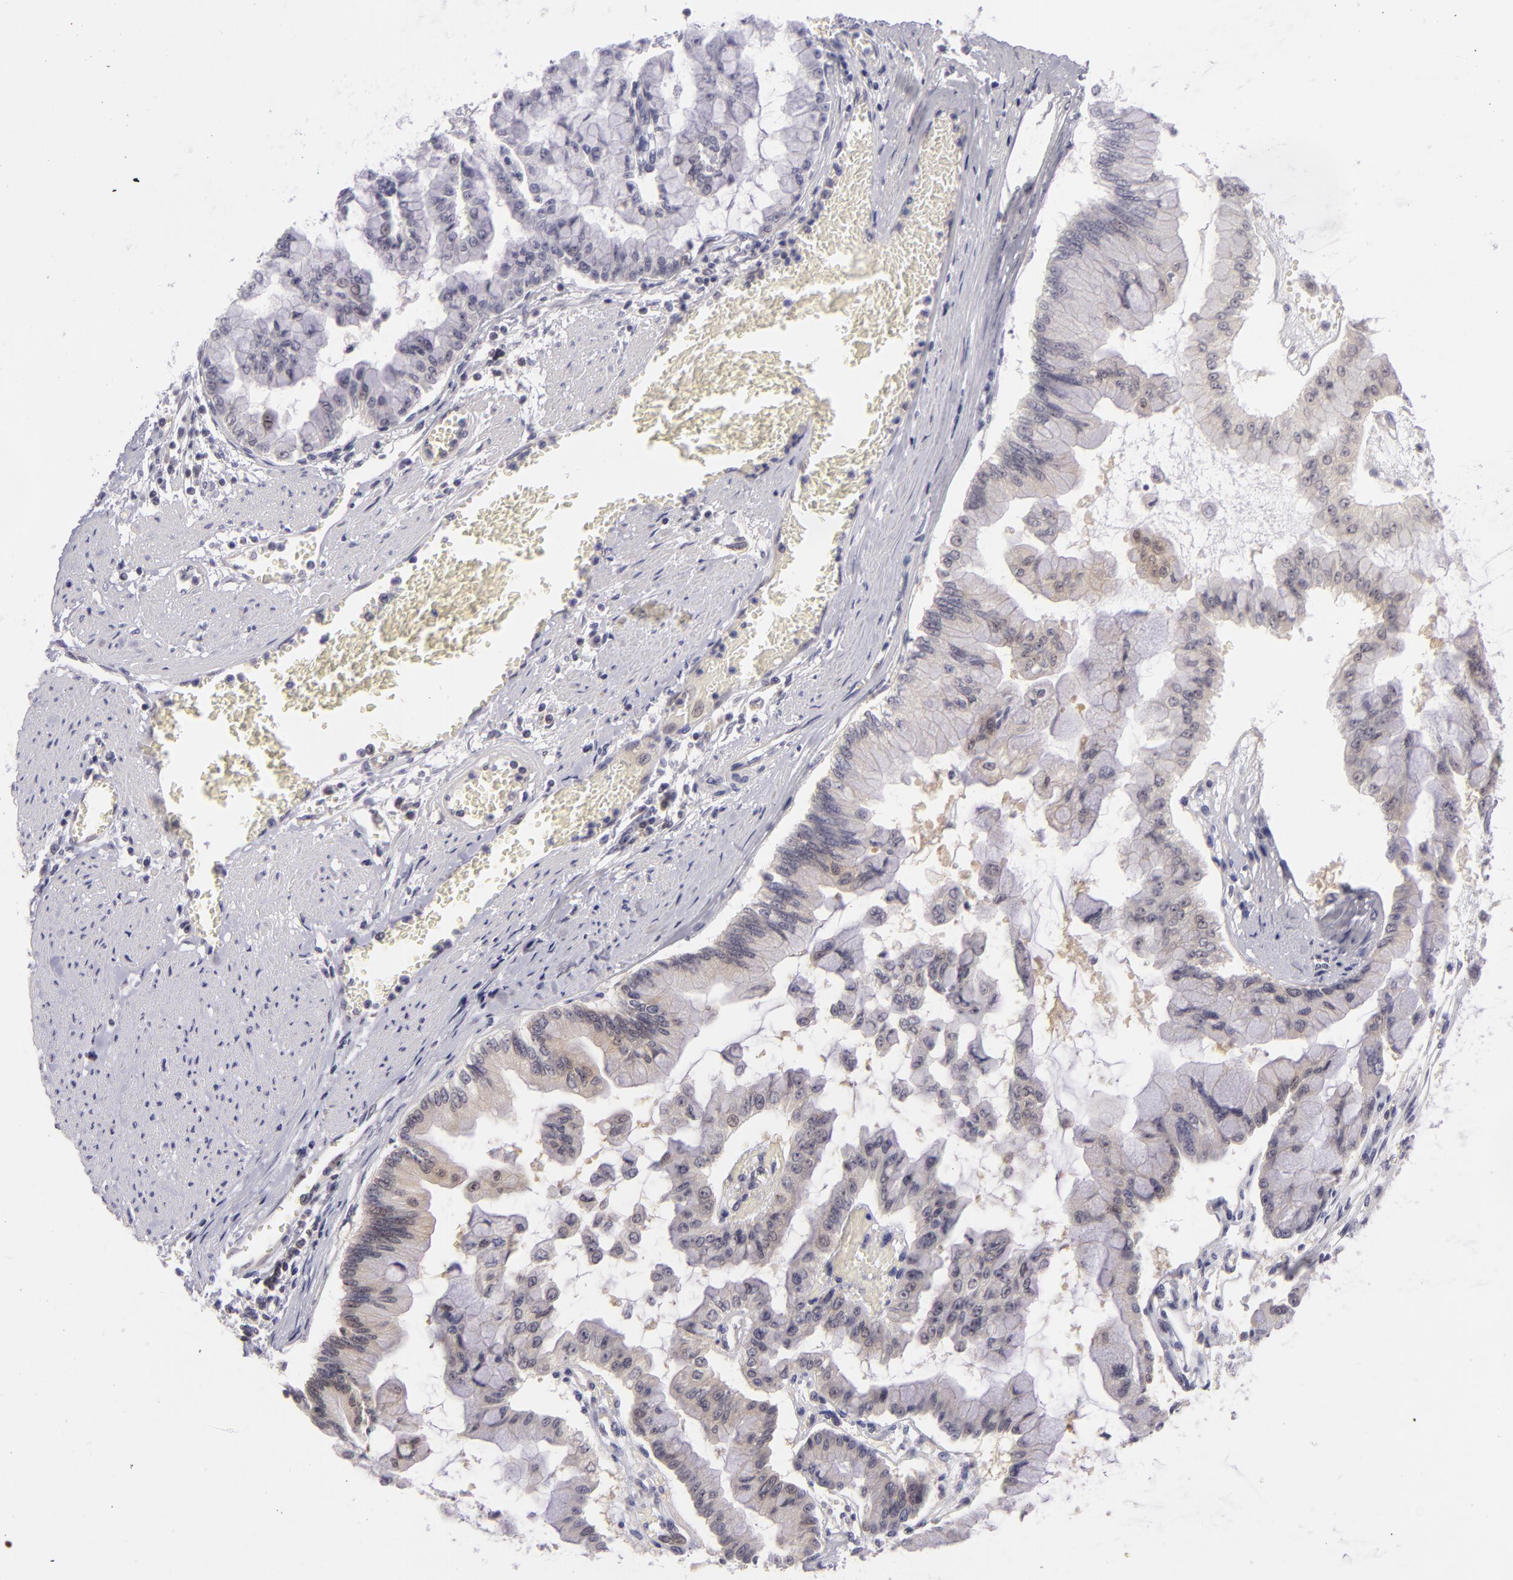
{"staining": {"intensity": "weak", "quantity": "<25%", "location": "cytoplasmic/membranous"}, "tissue": "liver cancer", "cell_type": "Tumor cells", "image_type": "cancer", "snomed": [{"axis": "morphology", "description": "Cholangiocarcinoma"}, {"axis": "topography", "description": "Liver"}], "caption": "High power microscopy image of an immunohistochemistry (IHC) photomicrograph of cholangiocarcinoma (liver), revealing no significant expression in tumor cells.", "gene": "BCL10", "patient": {"sex": "female", "age": 79}}